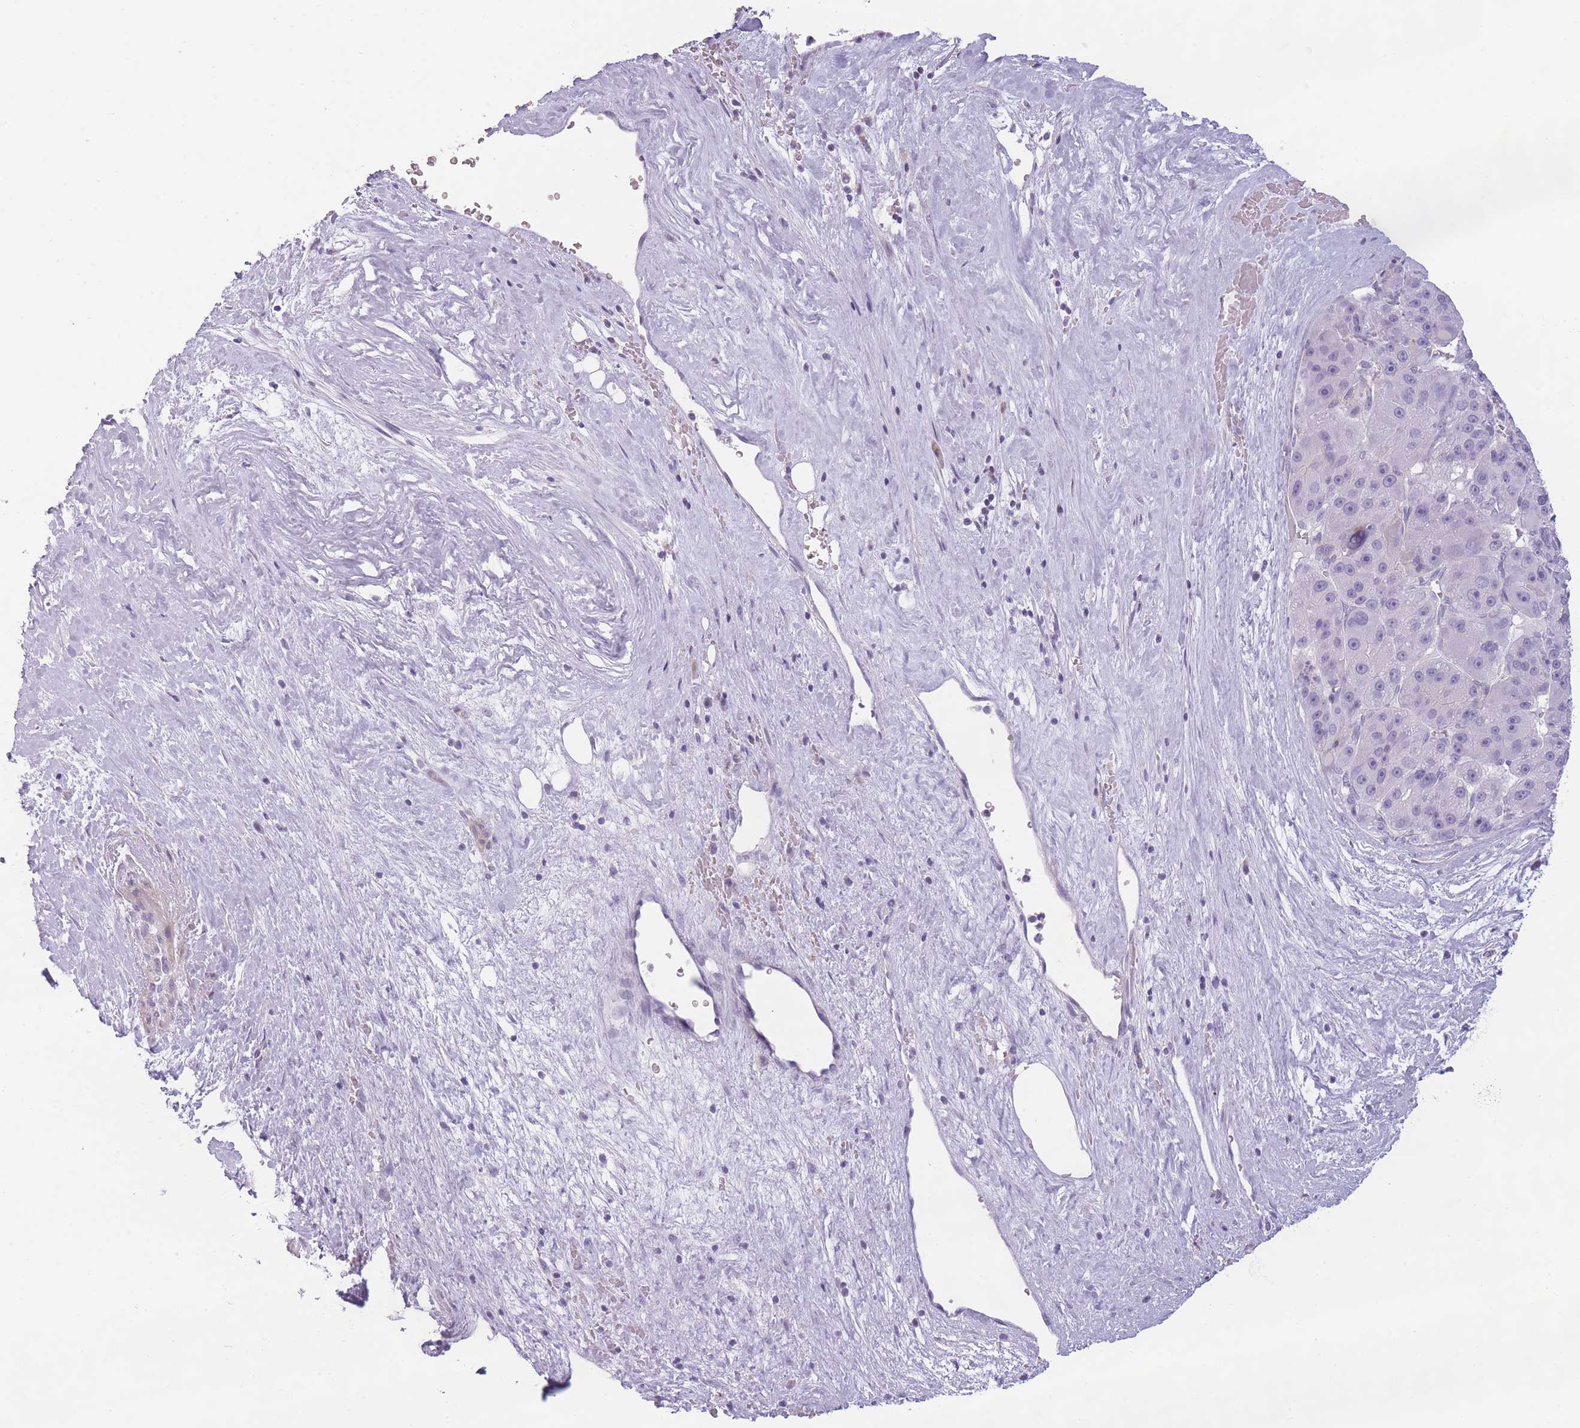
{"staining": {"intensity": "negative", "quantity": "none", "location": "none"}, "tissue": "liver cancer", "cell_type": "Tumor cells", "image_type": "cancer", "snomed": [{"axis": "morphology", "description": "Carcinoma, Hepatocellular, NOS"}, {"axis": "topography", "description": "Liver"}], "caption": "This micrograph is of liver cancer (hepatocellular carcinoma) stained with immunohistochemistry to label a protein in brown with the nuclei are counter-stained blue. There is no expression in tumor cells.", "gene": "GGT1", "patient": {"sex": "male", "age": 76}}